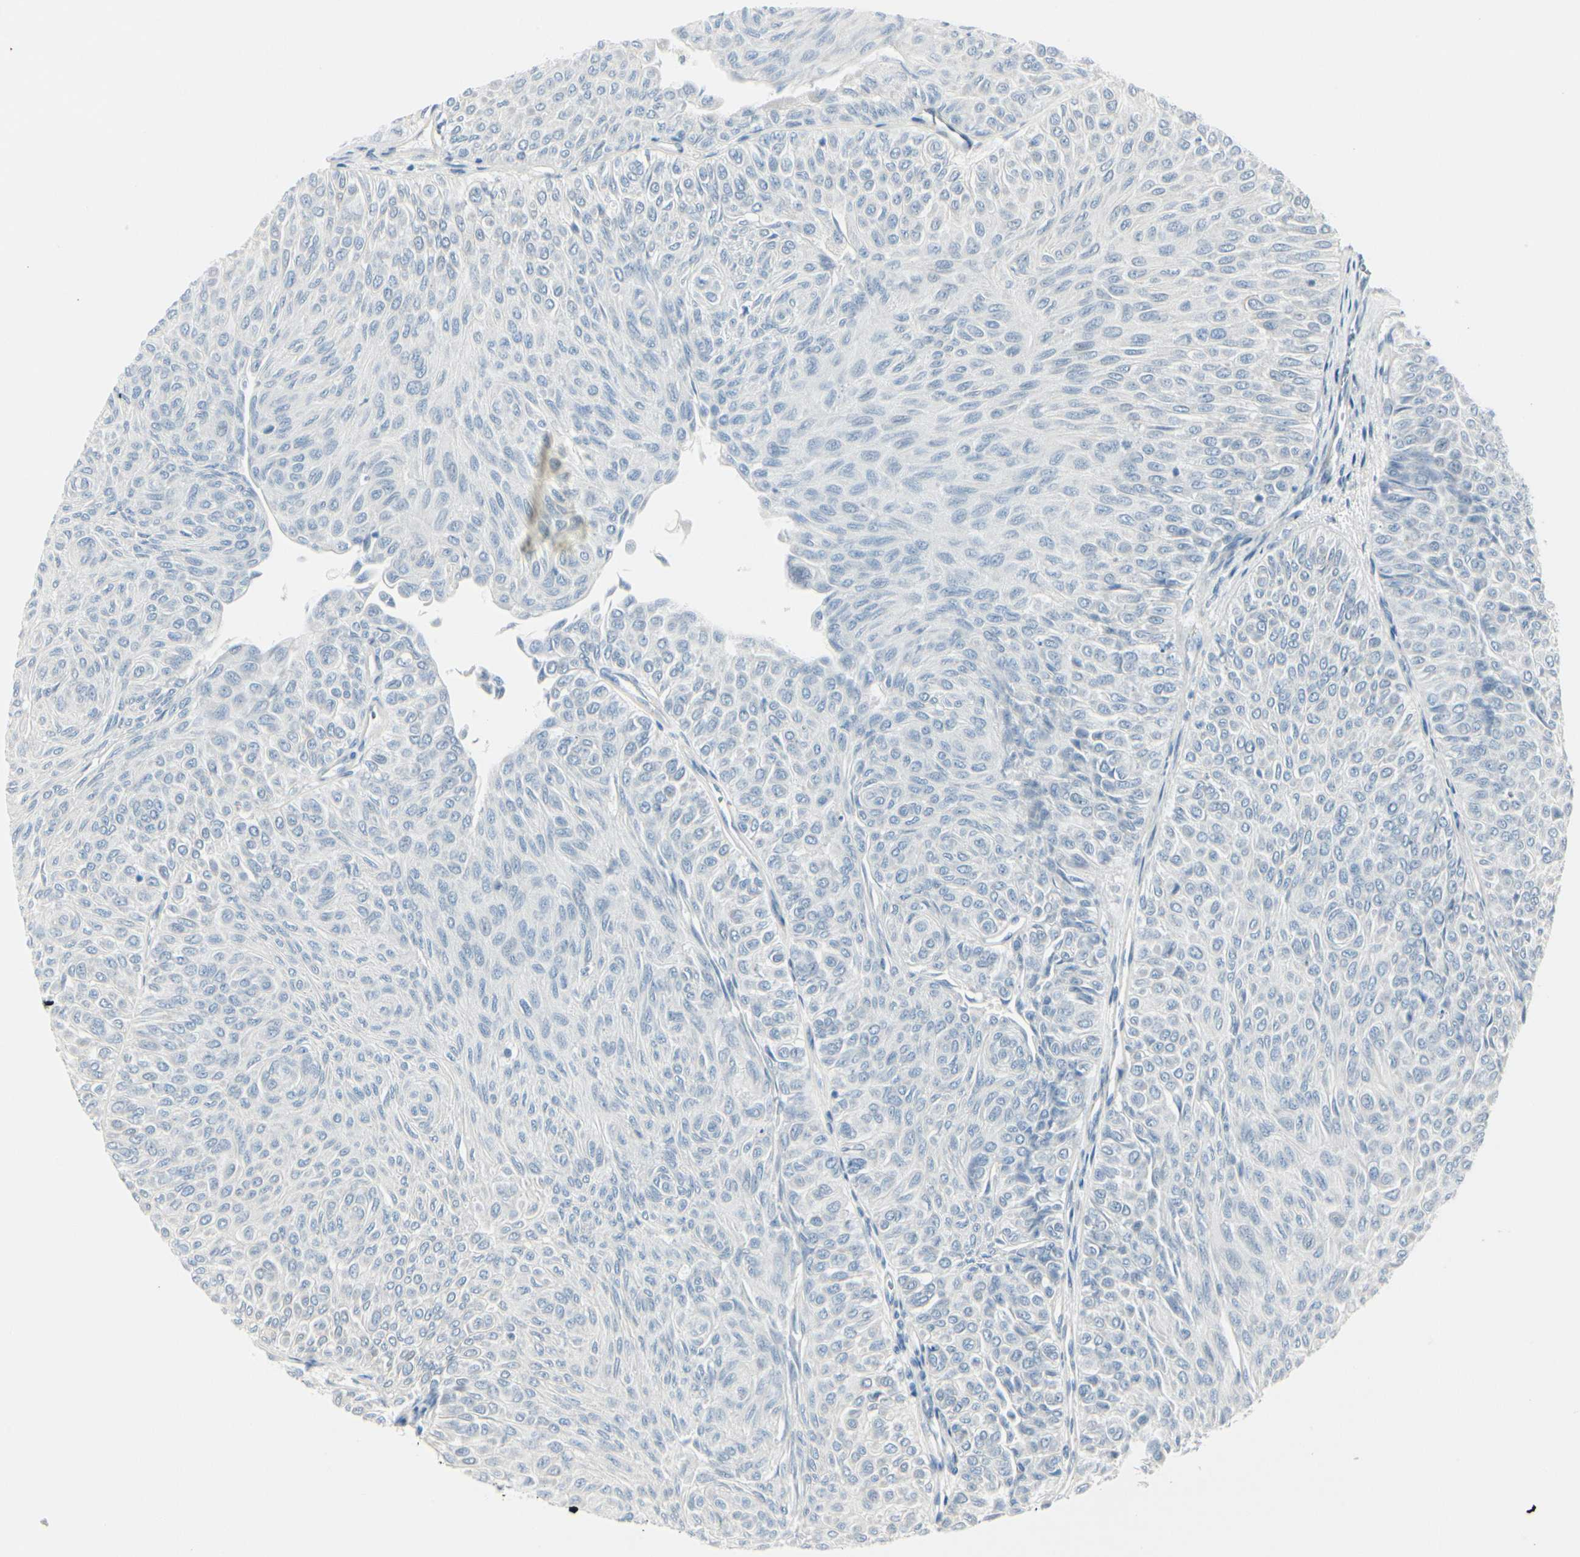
{"staining": {"intensity": "negative", "quantity": "none", "location": "none"}, "tissue": "urothelial cancer", "cell_type": "Tumor cells", "image_type": "cancer", "snomed": [{"axis": "morphology", "description": "Urothelial carcinoma, Low grade"}, {"axis": "topography", "description": "Urinary bladder"}], "caption": "The micrograph exhibits no significant expression in tumor cells of low-grade urothelial carcinoma.", "gene": "CDHR5", "patient": {"sex": "male", "age": 78}}